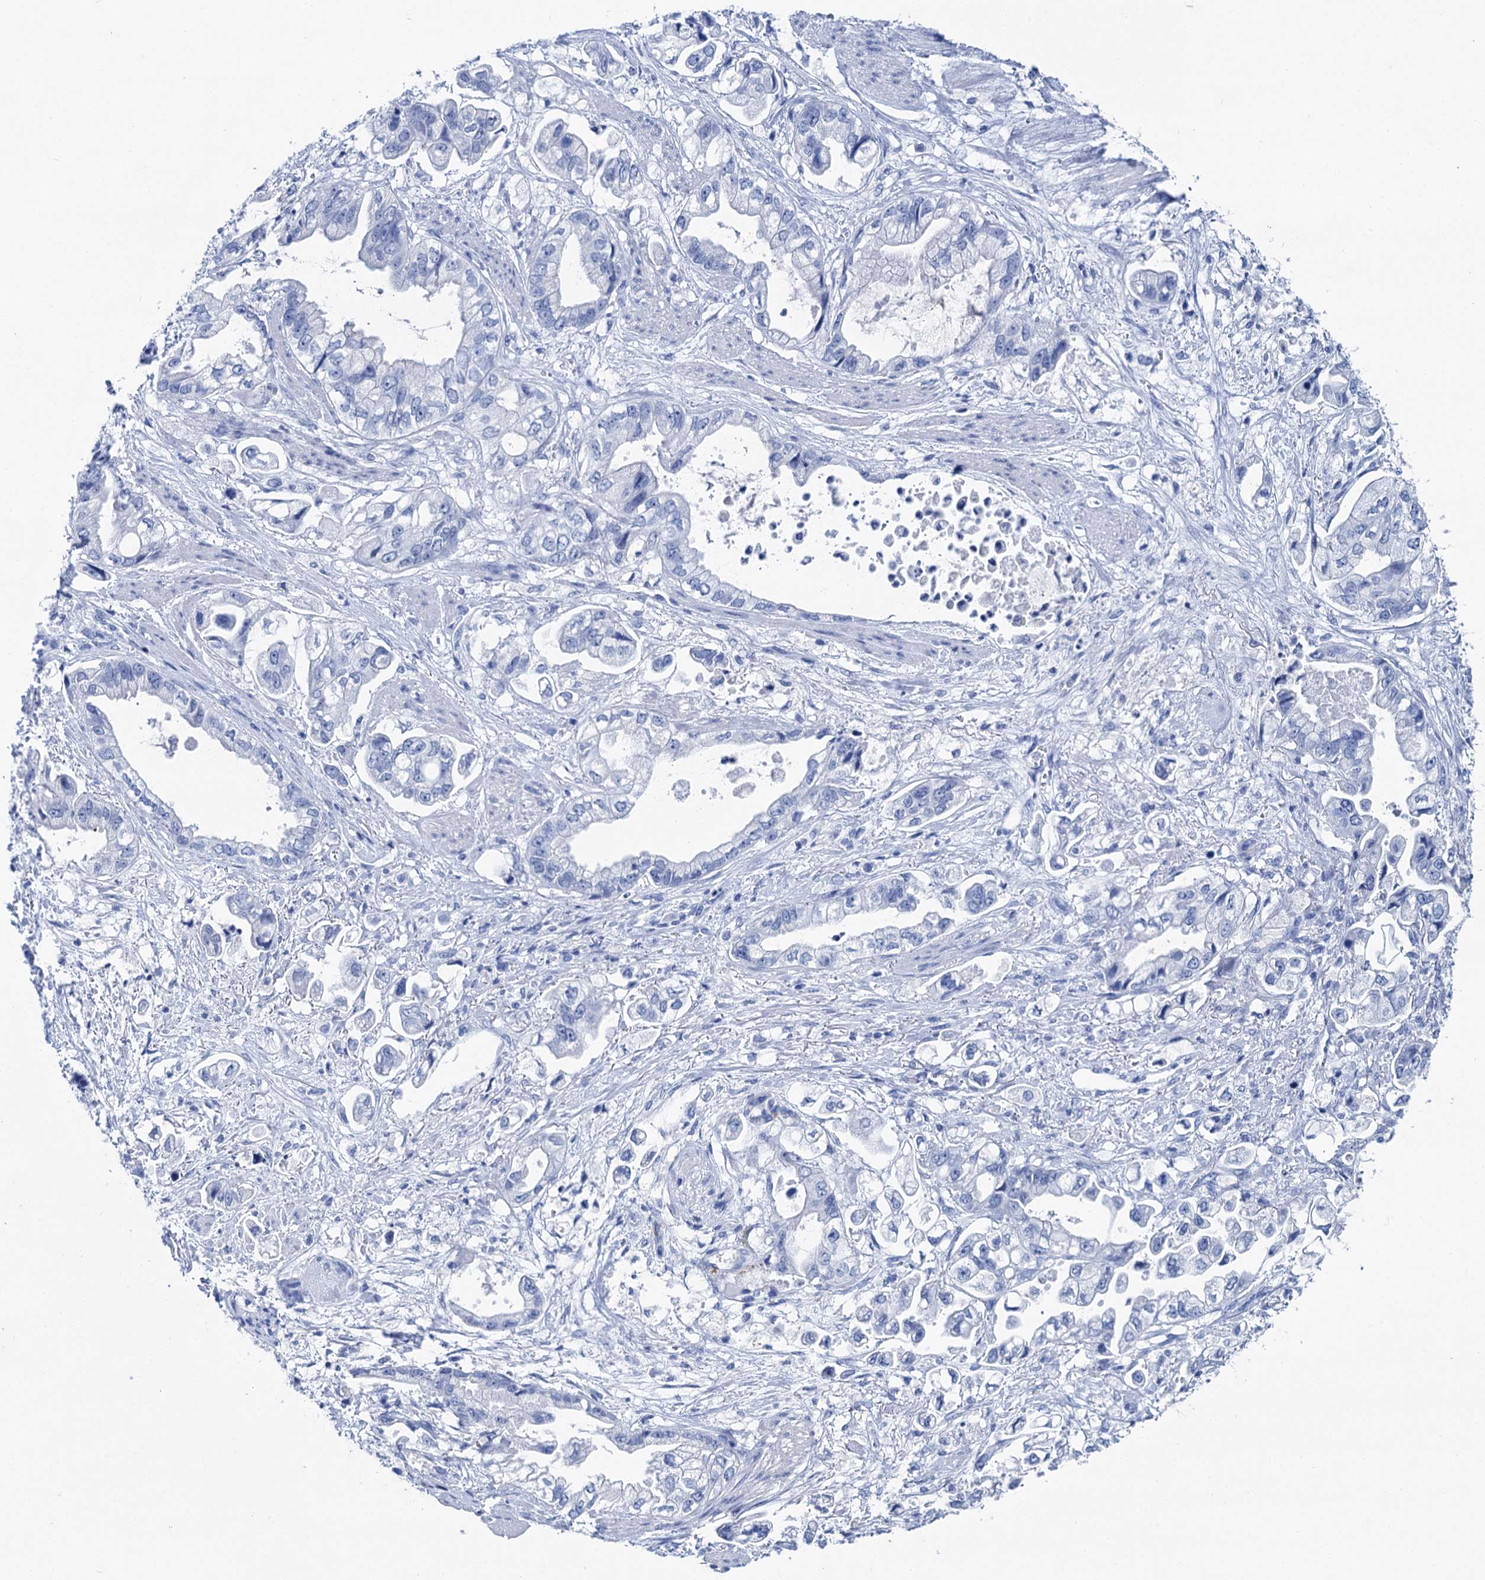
{"staining": {"intensity": "negative", "quantity": "none", "location": "none"}, "tissue": "stomach cancer", "cell_type": "Tumor cells", "image_type": "cancer", "snomed": [{"axis": "morphology", "description": "Adenocarcinoma, NOS"}, {"axis": "topography", "description": "Stomach"}], "caption": "A micrograph of human stomach cancer is negative for staining in tumor cells.", "gene": "BRINP1", "patient": {"sex": "male", "age": 62}}